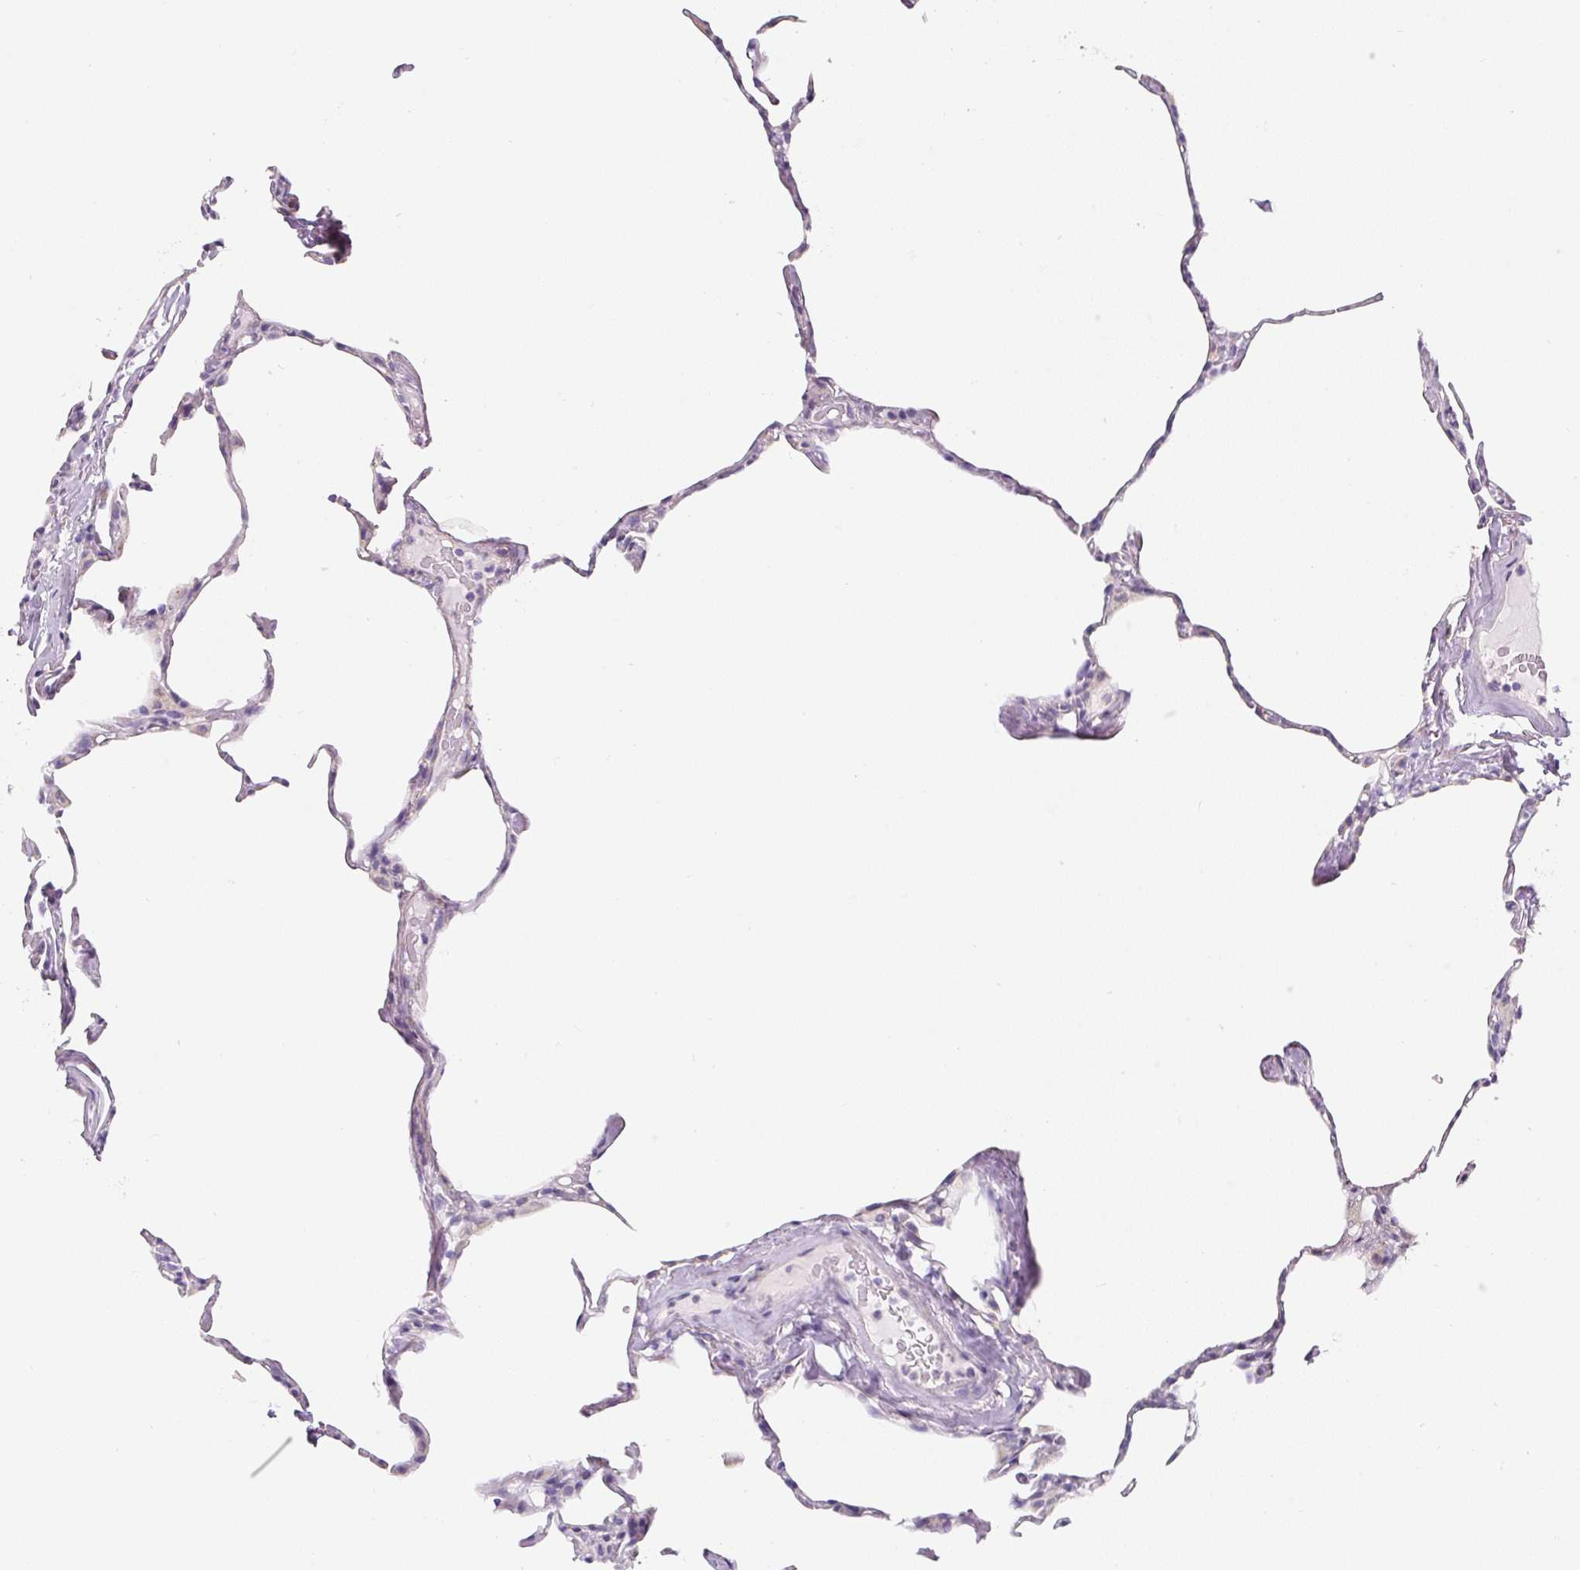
{"staining": {"intensity": "negative", "quantity": "none", "location": "none"}, "tissue": "lung", "cell_type": "Alveolar cells", "image_type": "normal", "snomed": [{"axis": "morphology", "description": "Normal tissue, NOS"}, {"axis": "topography", "description": "Lung"}], "caption": "Immunohistochemistry photomicrograph of normal lung: lung stained with DAB displays no significant protein staining in alveolar cells. Brightfield microscopy of immunohistochemistry (IHC) stained with DAB (brown) and hematoxylin (blue), captured at high magnification.", "gene": "PWWP3B", "patient": {"sex": "male", "age": 65}}